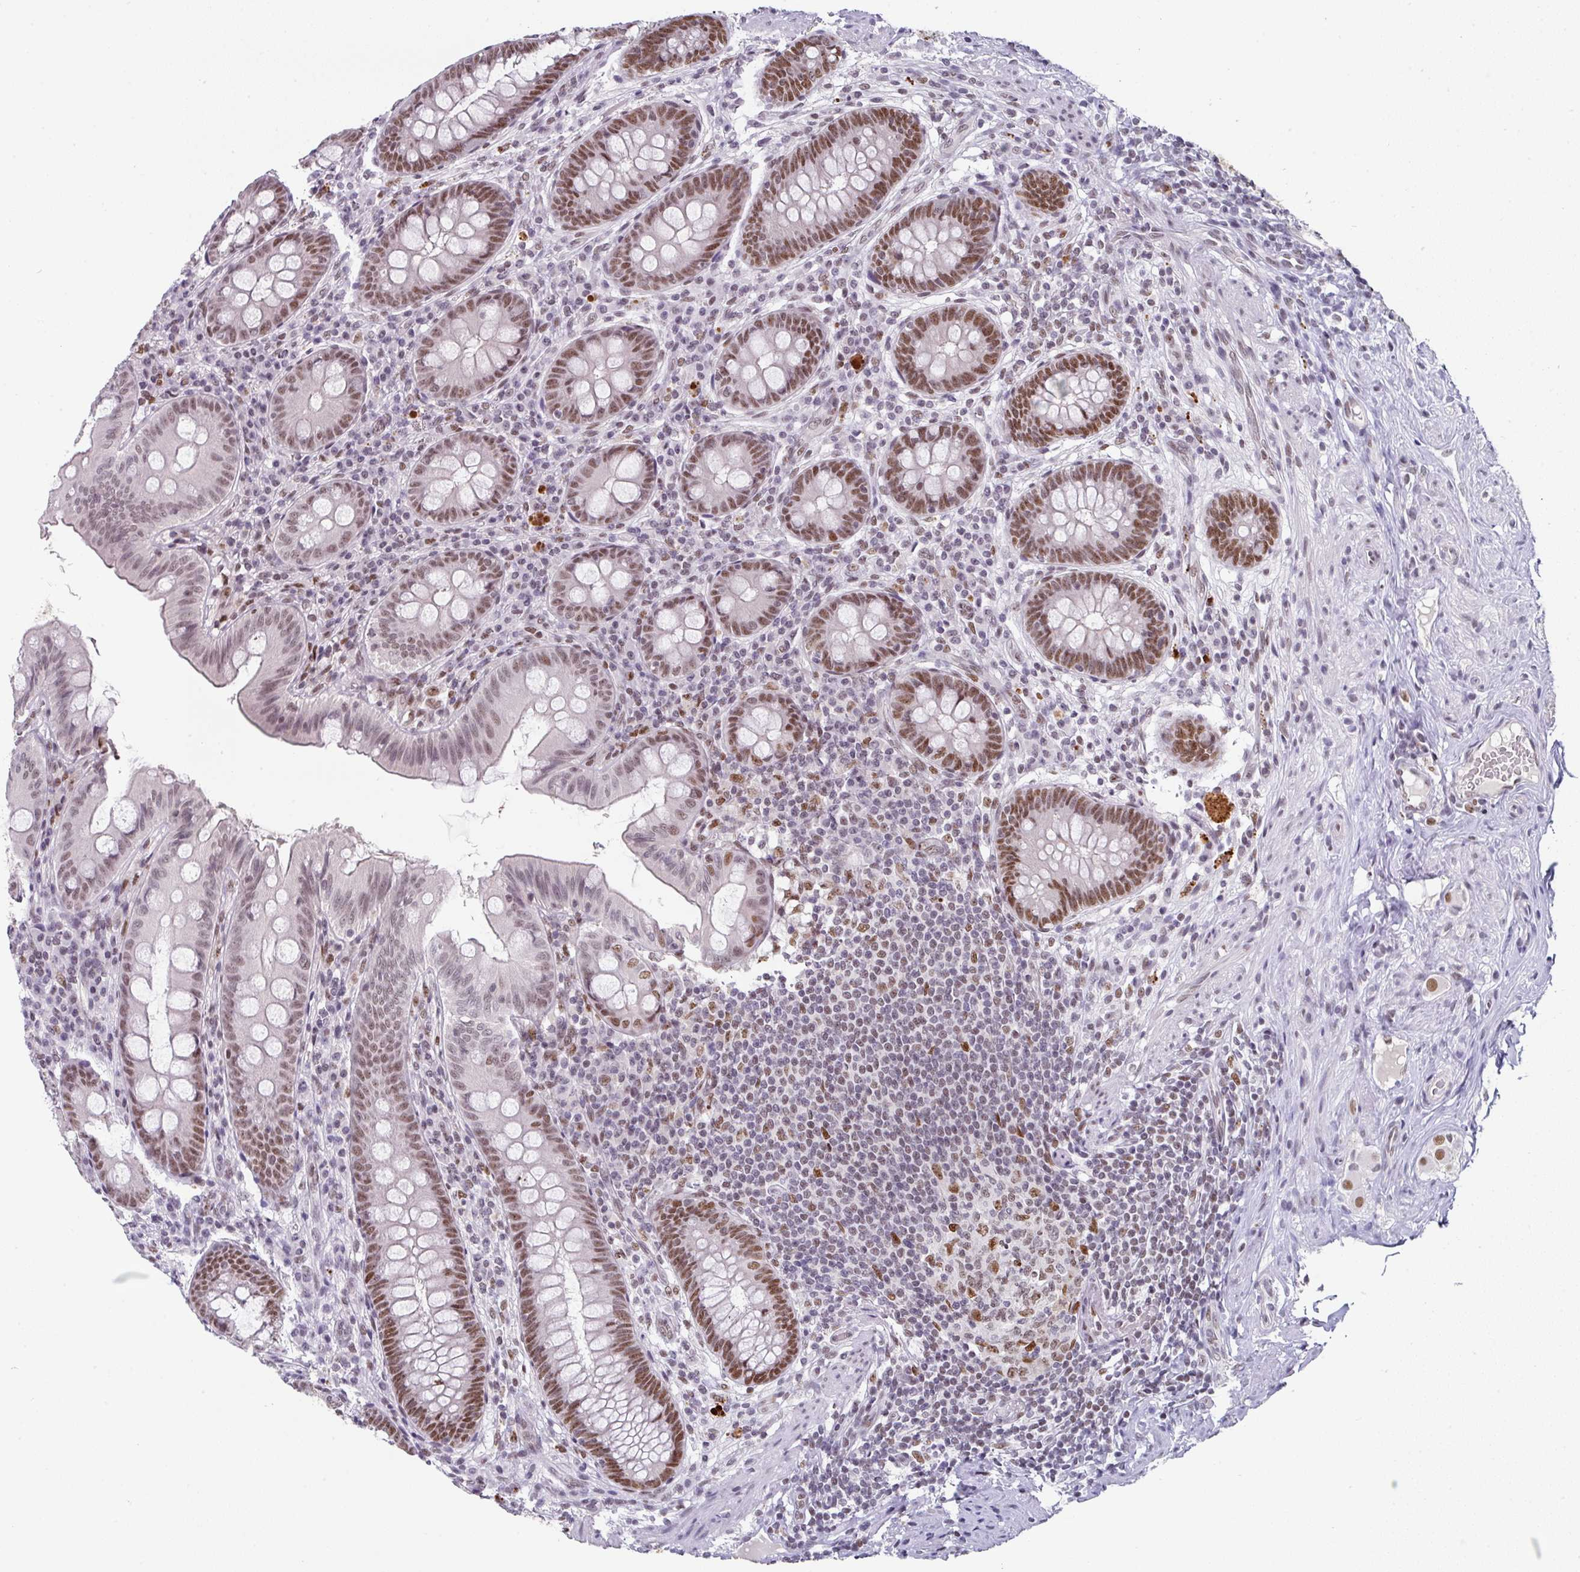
{"staining": {"intensity": "strong", "quantity": ">75%", "location": "nuclear"}, "tissue": "appendix", "cell_type": "Glandular cells", "image_type": "normal", "snomed": [{"axis": "morphology", "description": "Normal tissue, NOS"}, {"axis": "topography", "description": "Appendix"}], "caption": "Brown immunohistochemical staining in normal human appendix shows strong nuclear positivity in approximately >75% of glandular cells.", "gene": "ENSG00000283782", "patient": {"sex": "male", "age": 71}}